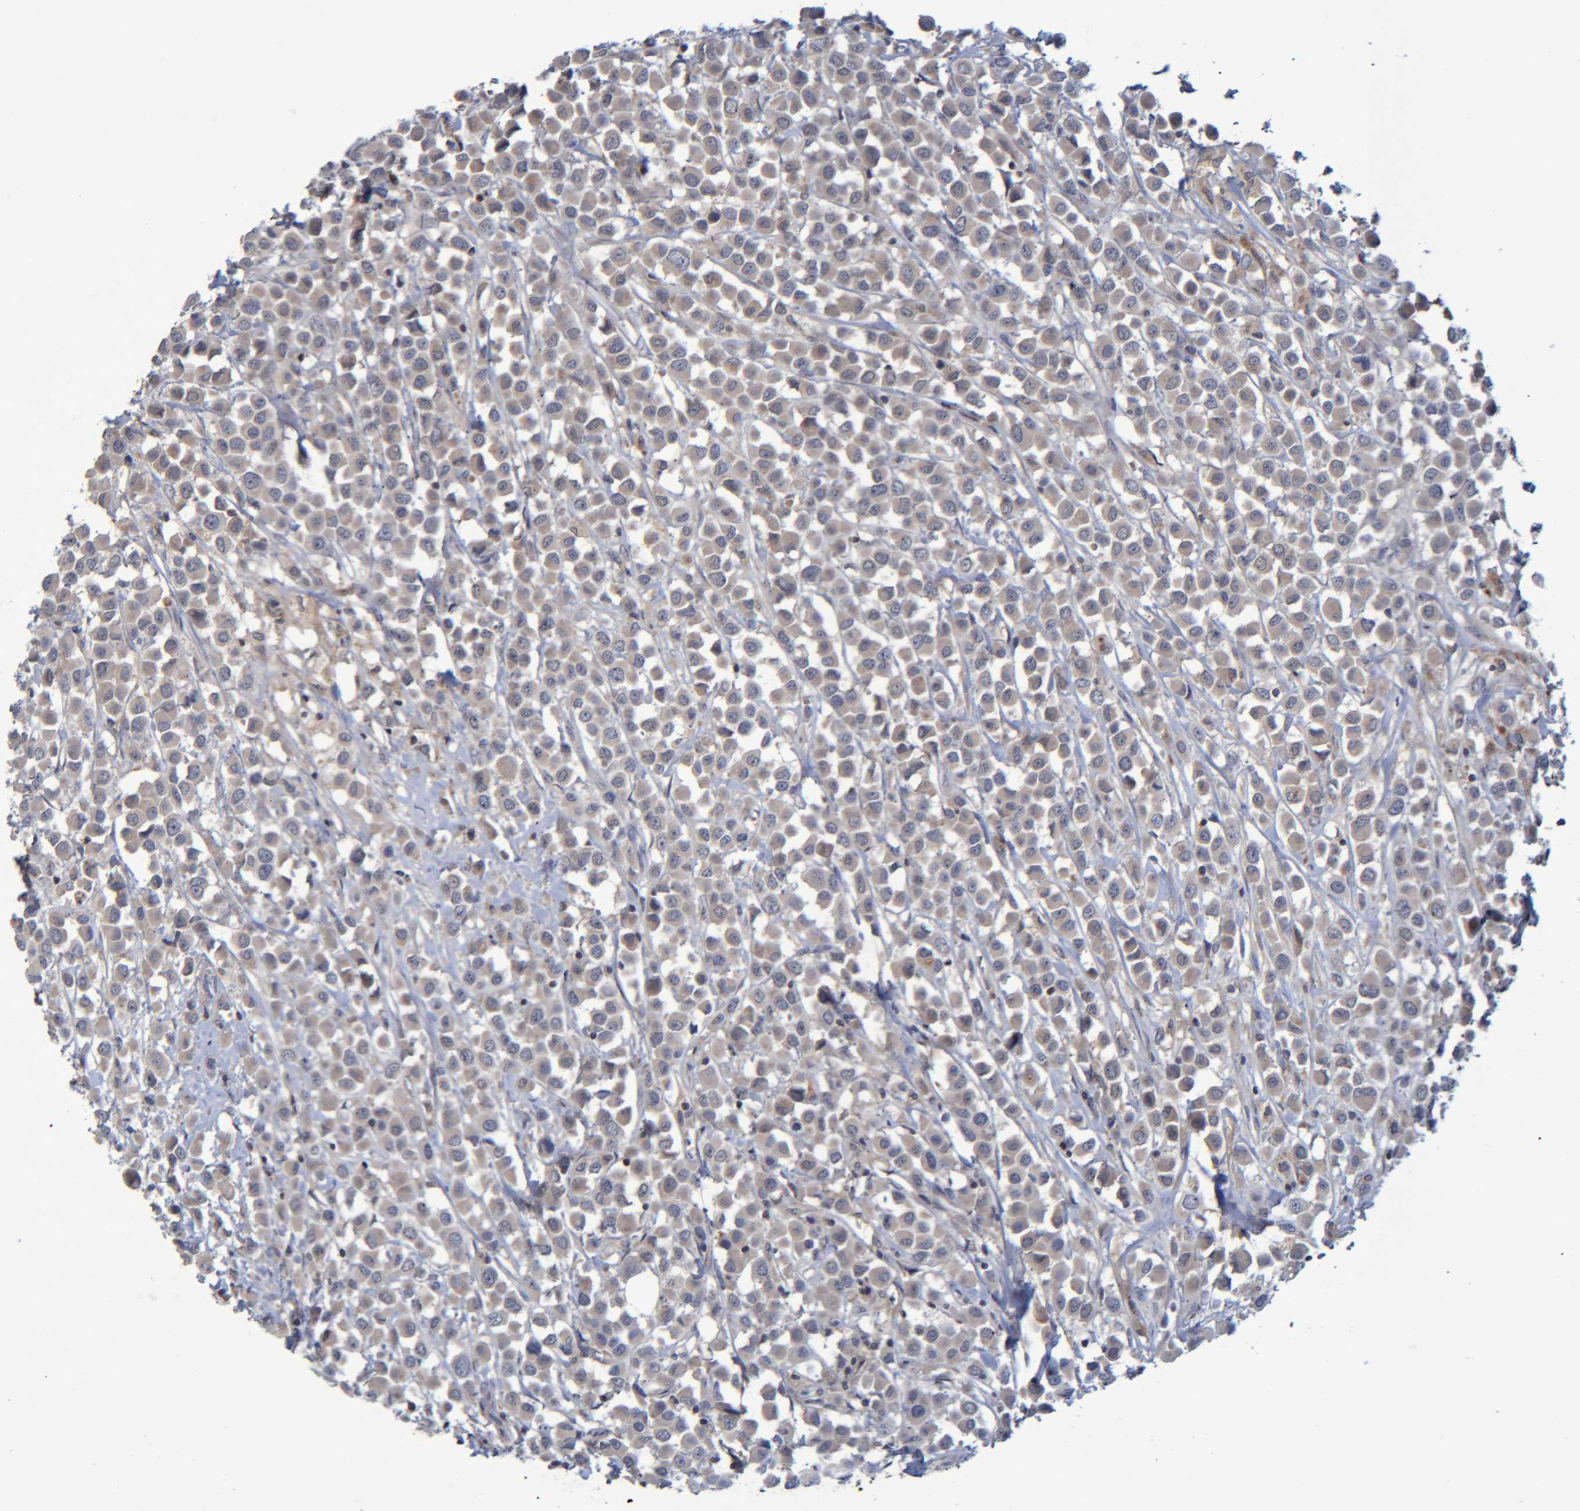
{"staining": {"intensity": "weak", "quantity": ">75%", "location": "cytoplasmic/membranous"}, "tissue": "breast cancer", "cell_type": "Tumor cells", "image_type": "cancer", "snomed": [{"axis": "morphology", "description": "Duct carcinoma"}, {"axis": "topography", "description": "Breast"}], "caption": "Human breast cancer (infiltrating ductal carcinoma) stained with a protein marker displays weak staining in tumor cells.", "gene": "PCYT2", "patient": {"sex": "female", "age": 61}}